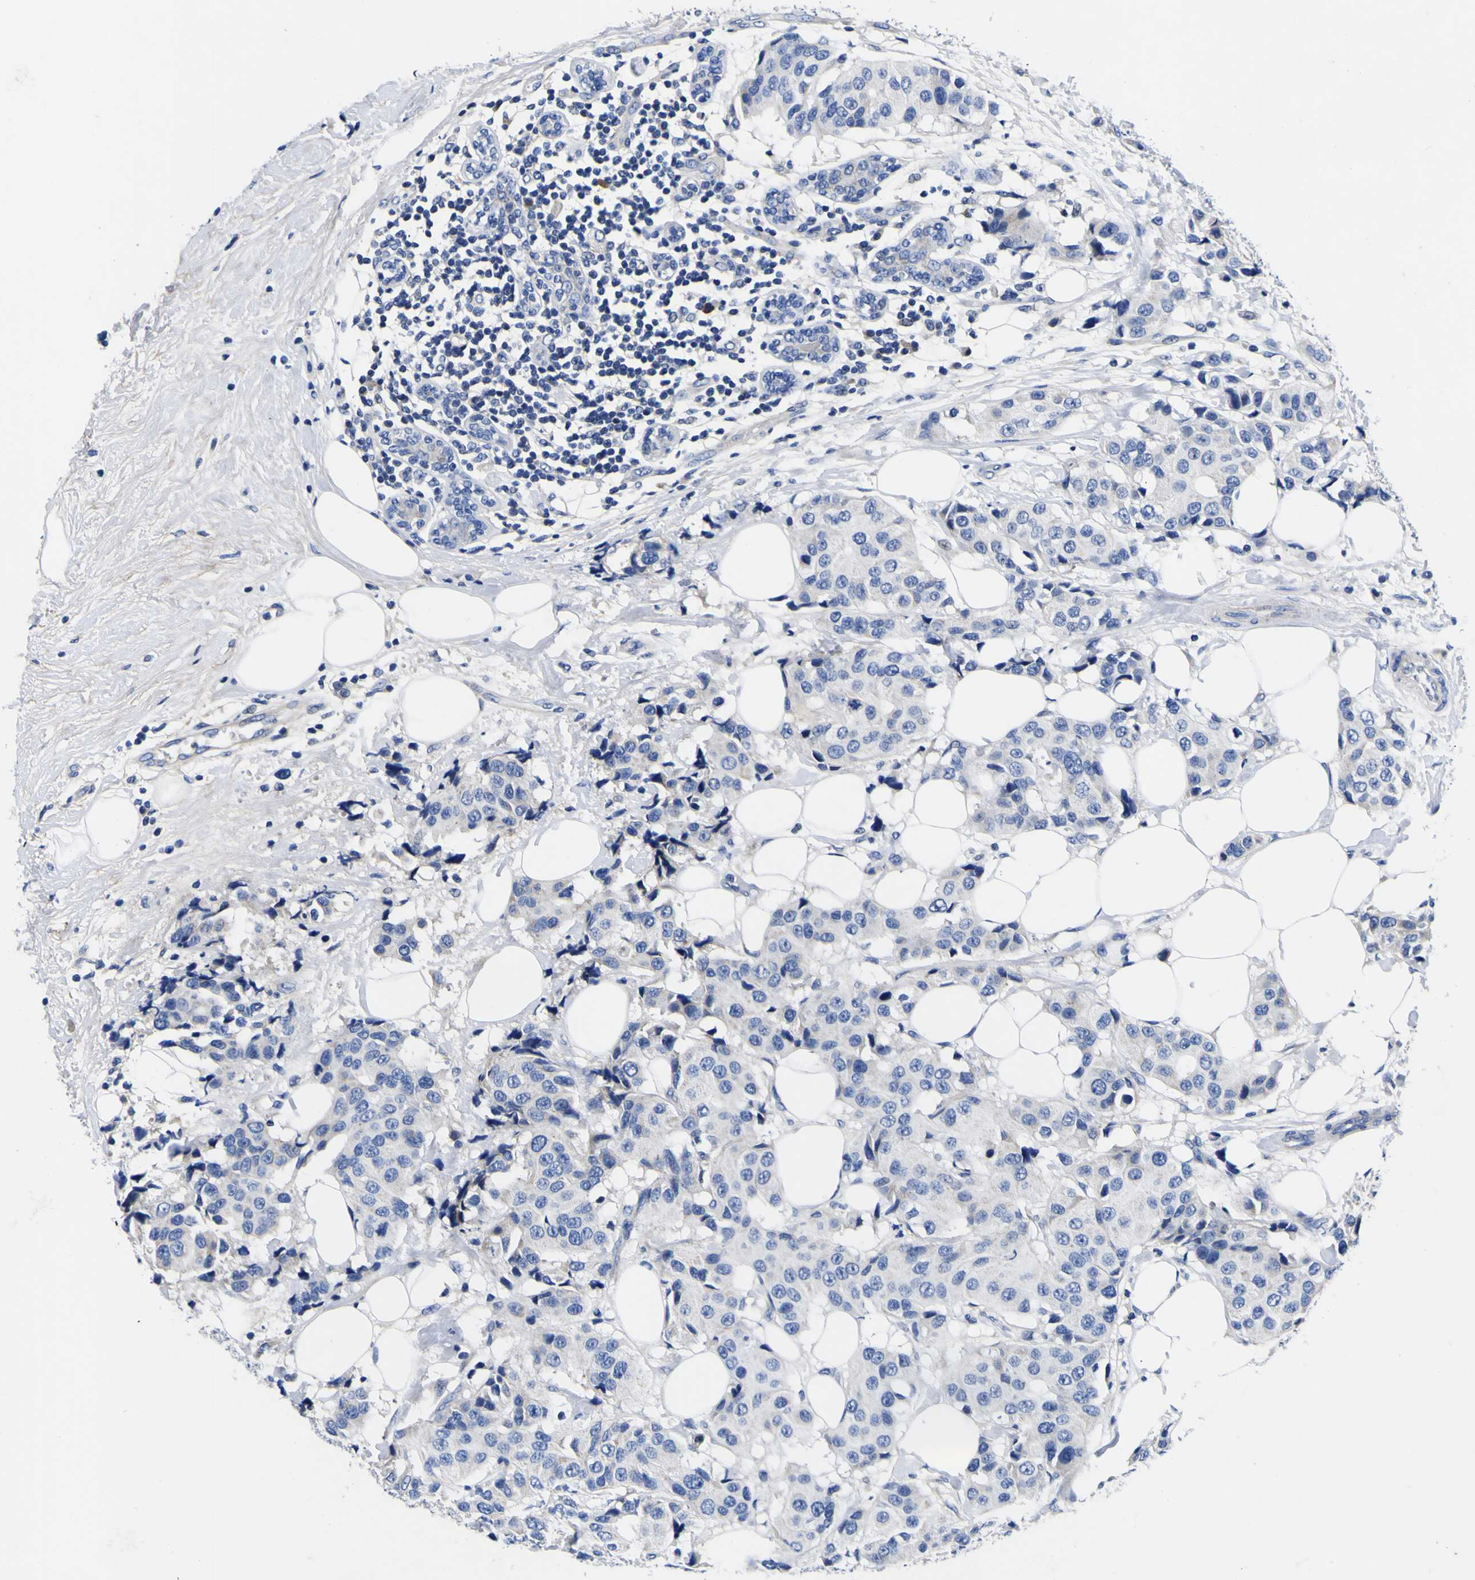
{"staining": {"intensity": "negative", "quantity": "none", "location": "none"}, "tissue": "breast cancer", "cell_type": "Tumor cells", "image_type": "cancer", "snomed": [{"axis": "morphology", "description": "Normal tissue, NOS"}, {"axis": "morphology", "description": "Duct carcinoma"}, {"axis": "topography", "description": "Breast"}], "caption": "High magnification brightfield microscopy of invasive ductal carcinoma (breast) stained with DAB (brown) and counterstained with hematoxylin (blue): tumor cells show no significant positivity.", "gene": "VASN", "patient": {"sex": "female", "age": 39}}